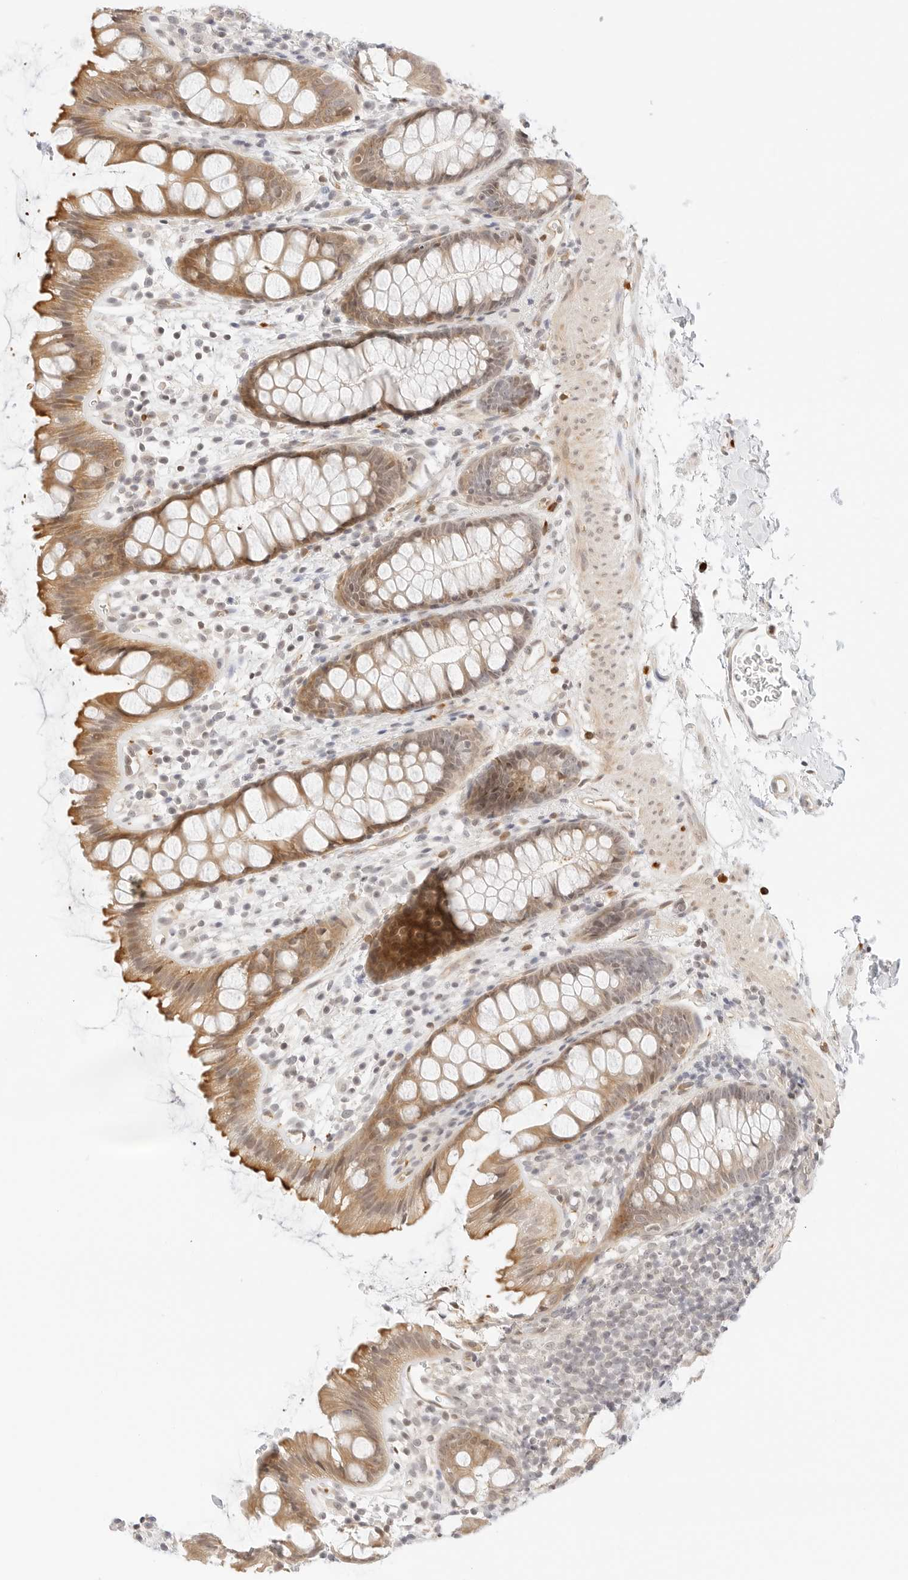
{"staining": {"intensity": "moderate", "quantity": ">75%", "location": "cytoplasmic/membranous"}, "tissue": "rectum", "cell_type": "Glandular cells", "image_type": "normal", "snomed": [{"axis": "morphology", "description": "Normal tissue, NOS"}, {"axis": "topography", "description": "Rectum"}], "caption": "Brown immunohistochemical staining in normal human rectum shows moderate cytoplasmic/membranous positivity in approximately >75% of glandular cells.", "gene": "TEKT2", "patient": {"sex": "female", "age": 65}}